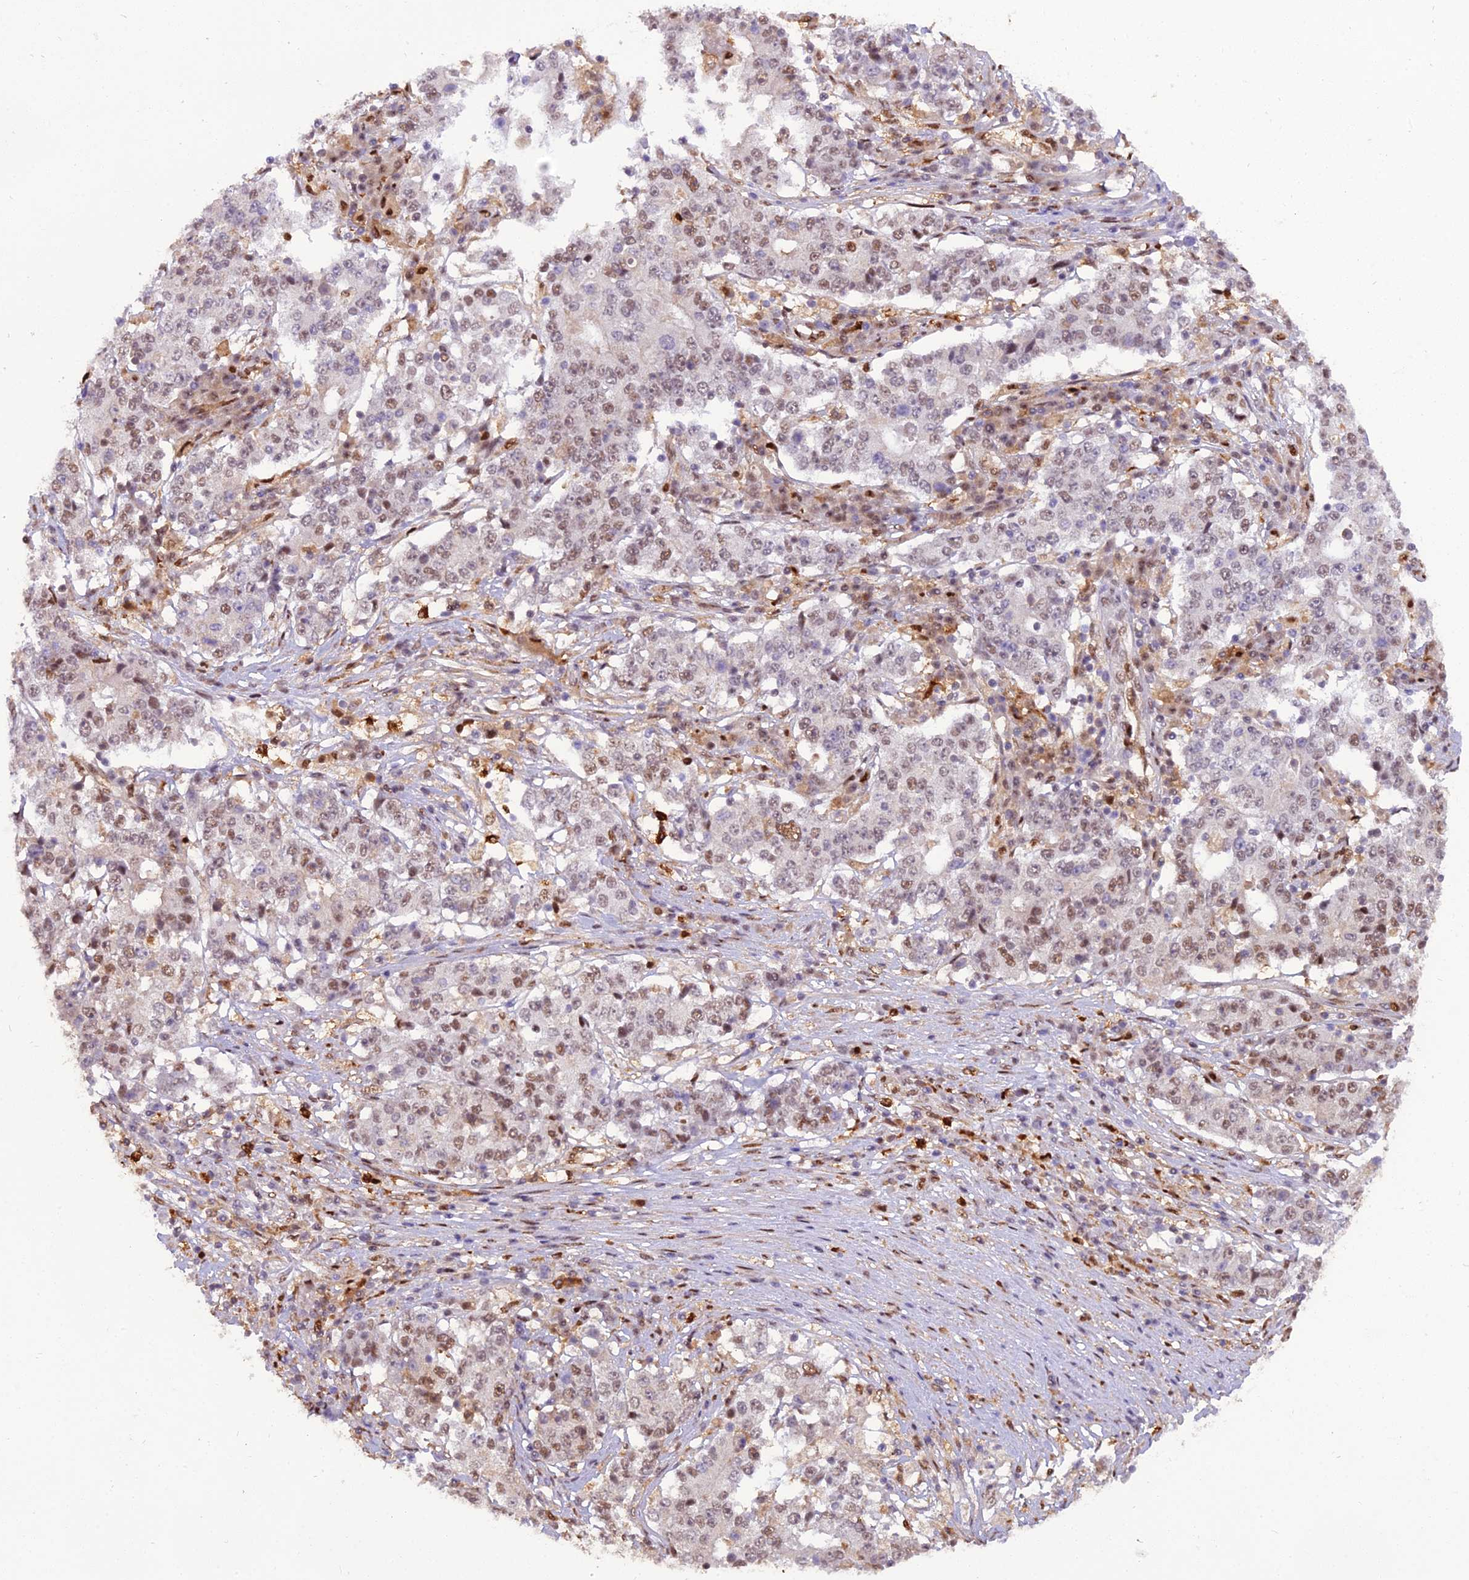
{"staining": {"intensity": "moderate", "quantity": ">75%", "location": "nuclear"}, "tissue": "stomach cancer", "cell_type": "Tumor cells", "image_type": "cancer", "snomed": [{"axis": "morphology", "description": "Adenocarcinoma, NOS"}, {"axis": "topography", "description": "Stomach"}], "caption": "Protein expression analysis of stomach cancer (adenocarcinoma) shows moderate nuclear positivity in about >75% of tumor cells.", "gene": "NPEPL1", "patient": {"sex": "male", "age": 59}}